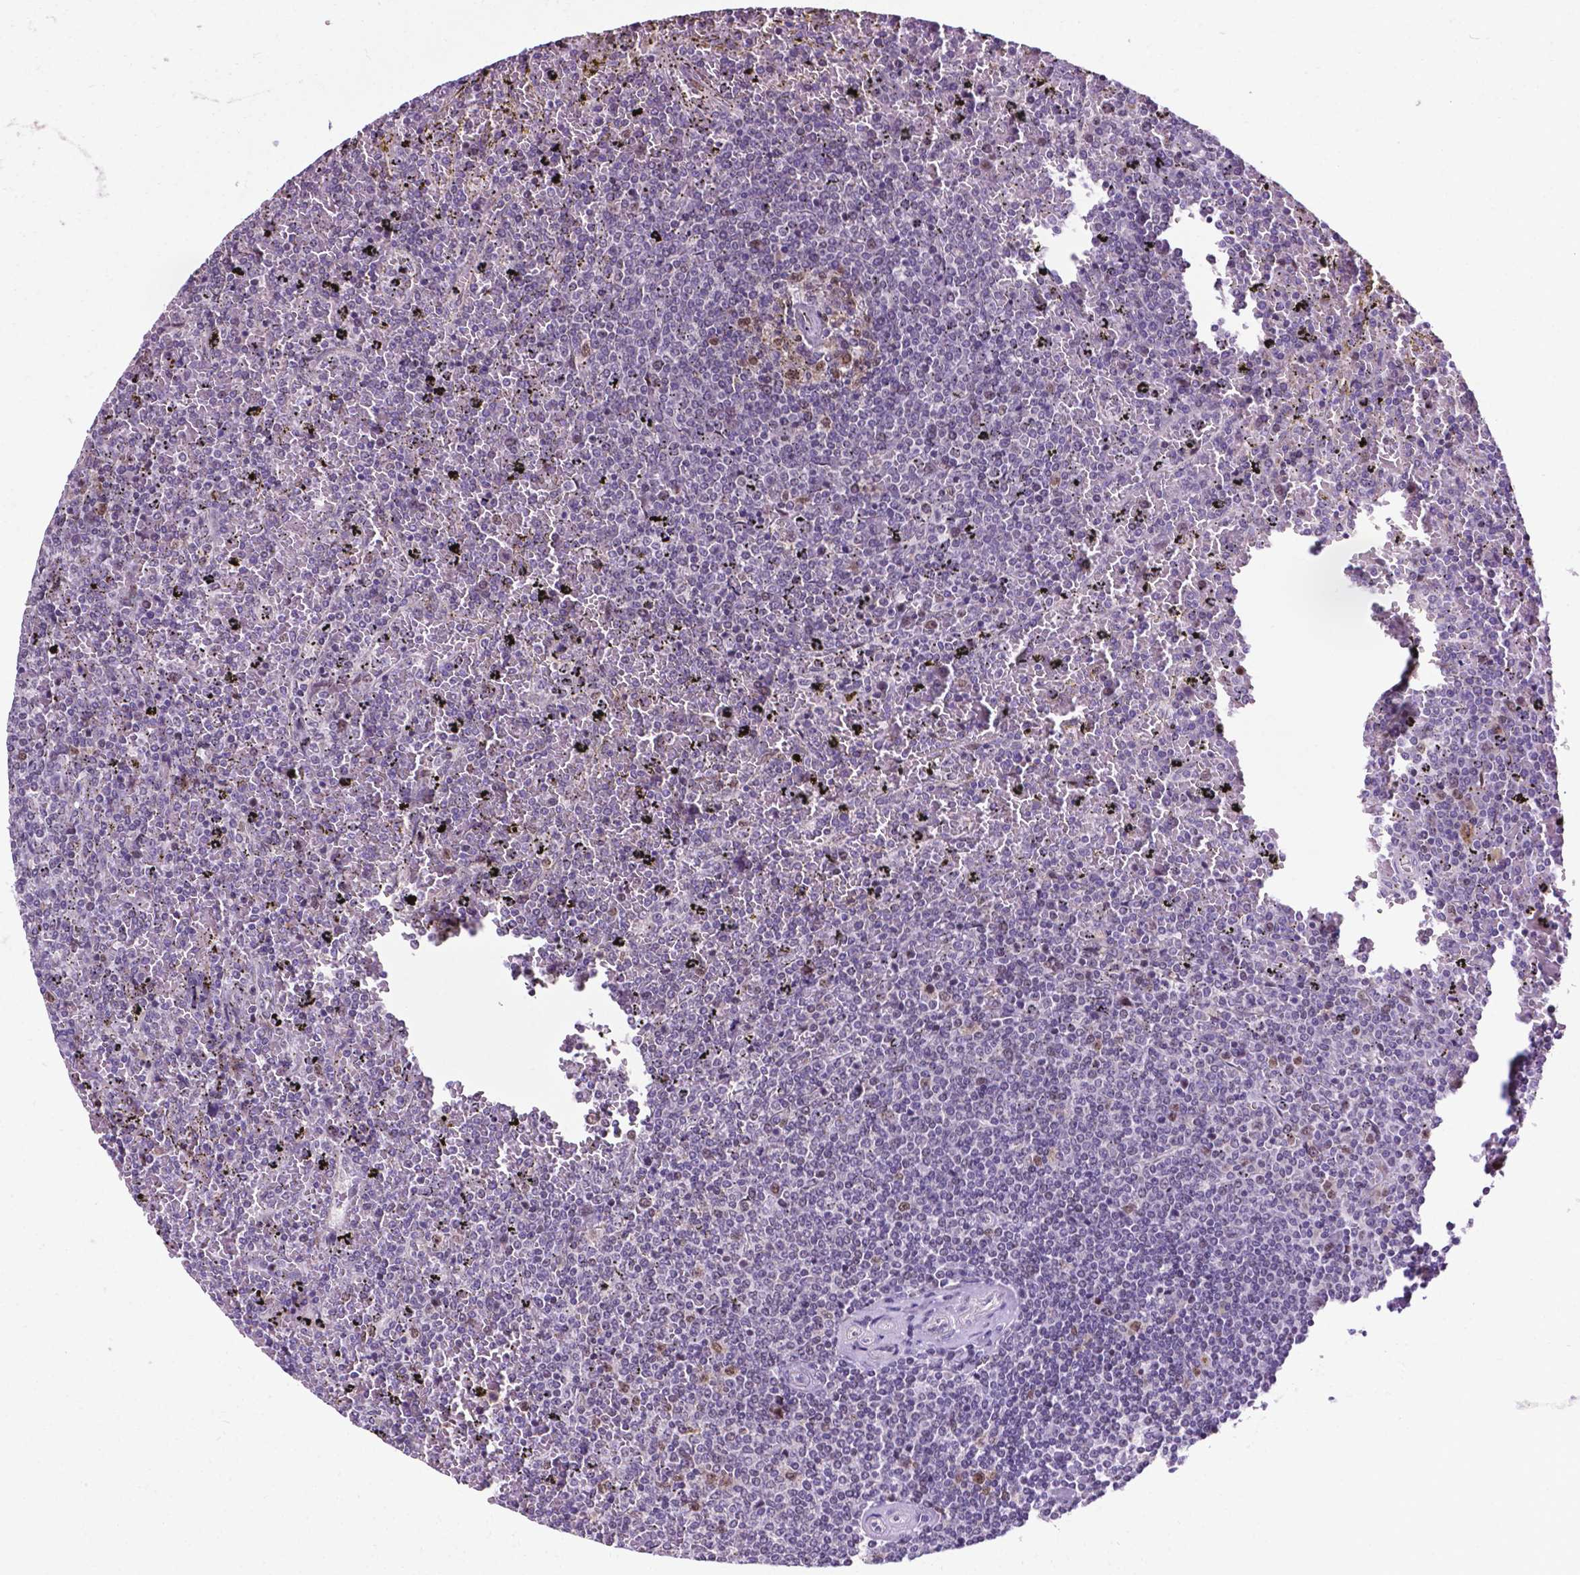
{"staining": {"intensity": "negative", "quantity": "none", "location": "none"}, "tissue": "lymphoma", "cell_type": "Tumor cells", "image_type": "cancer", "snomed": [{"axis": "morphology", "description": "Malignant lymphoma, non-Hodgkin's type, Low grade"}, {"axis": "topography", "description": "Spleen"}], "caption": "IHC of human malignant lymphoma, non-Hodgkin's type (low-grade) demonstrates no expression in tumor cells.", "gene": "SMAD3", "patient": {"sex": "female", "age": 77}}